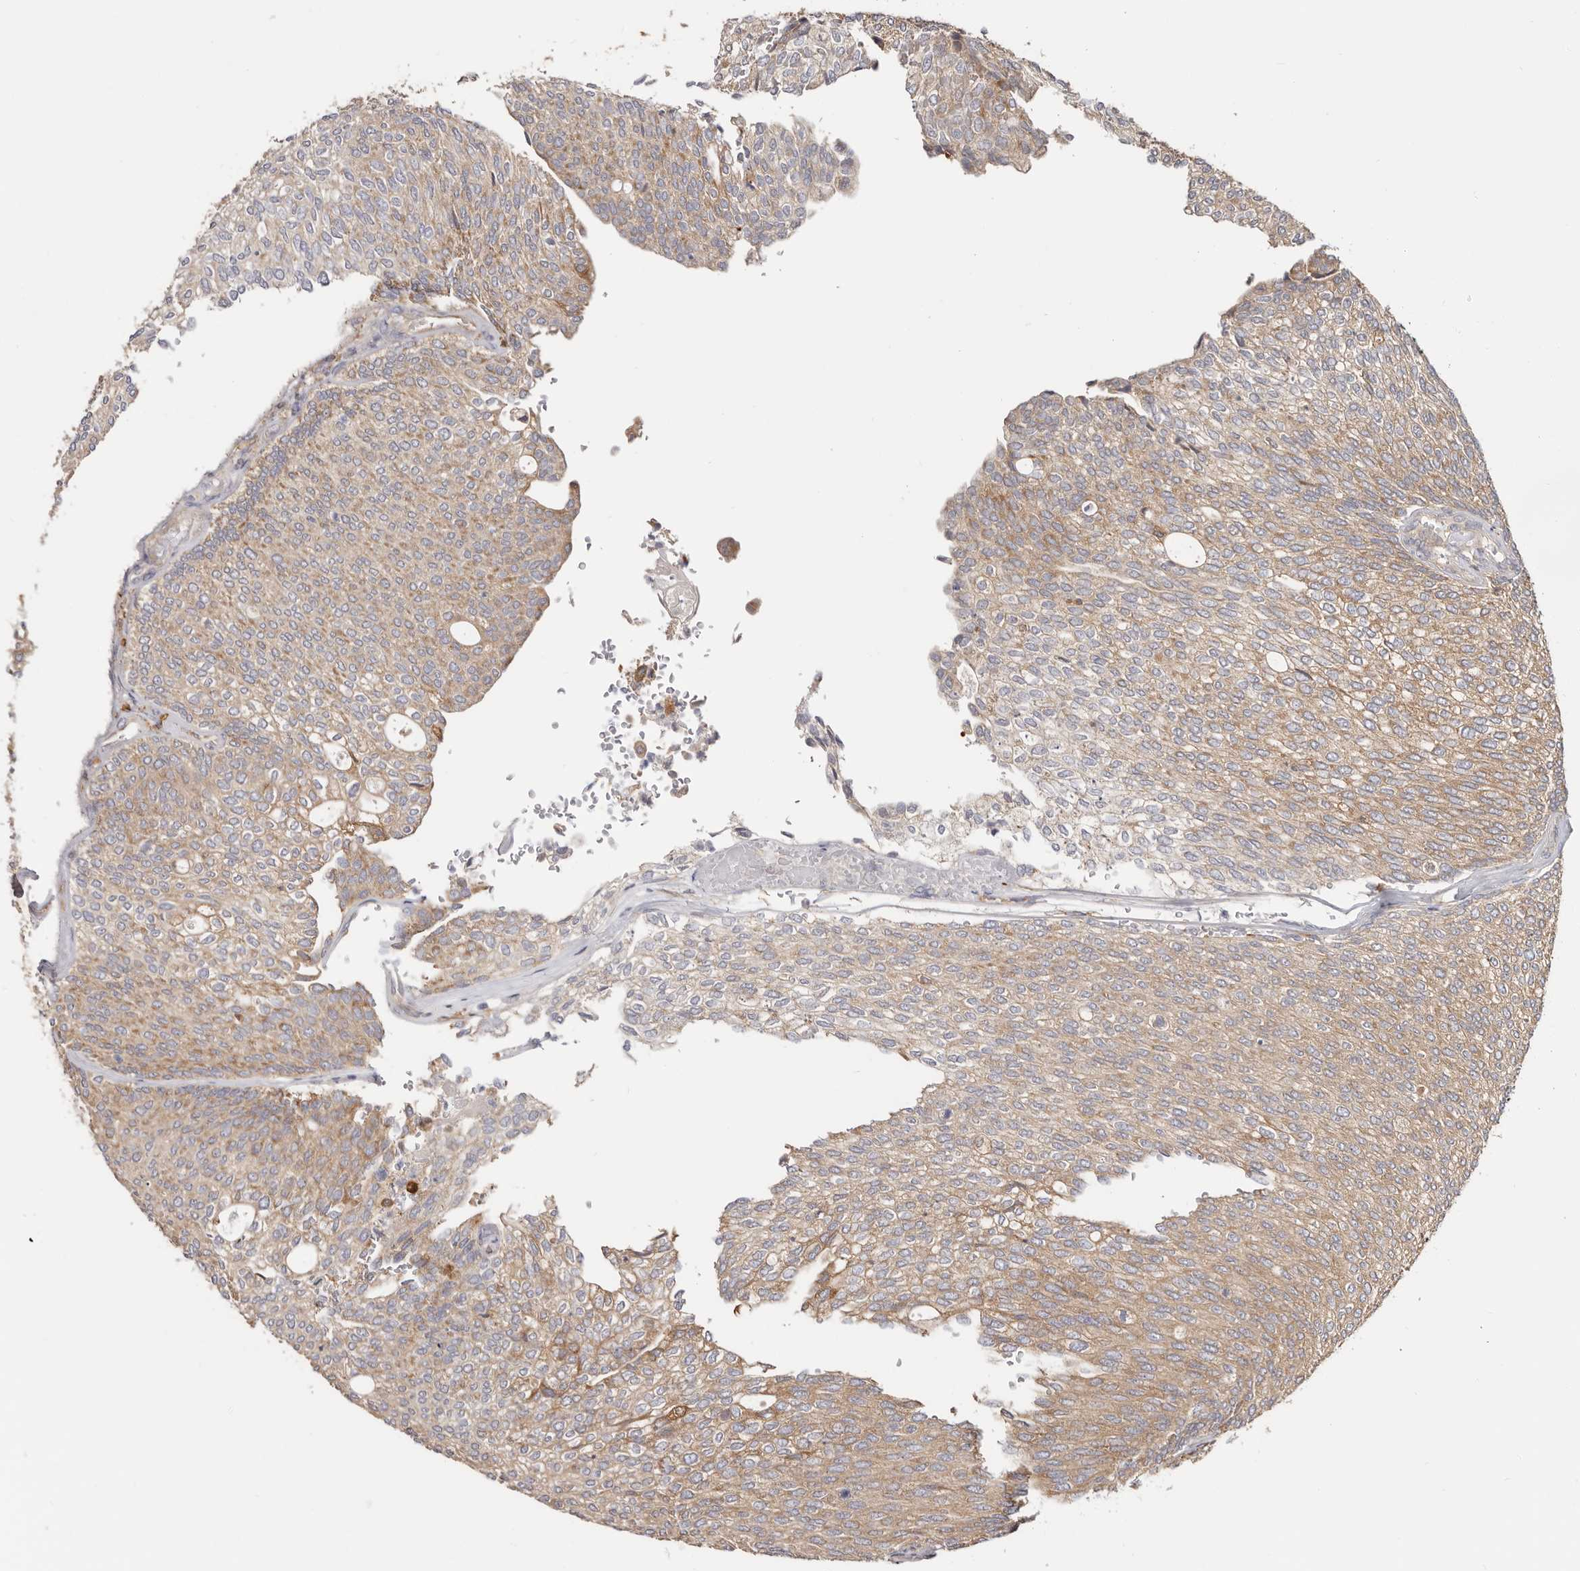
{"staining": {"intensity": "moderate", "quantity": ">75%", "location": "cytoplasmic/membranous"}, "tissue": "urothelial cancer", "cell_type": "Tumor cells", "image_type": "cancer", "snomed": [{"axis": "morphology", "description": "Urothelial carcinoma, Low grade"}, {"axis": "topography", "description": "Urinary bladder"}], "caption": "High-power microscopy captured an IHC micrograph of low-grade urothelial carcinoma, revealing moderate cytoplasmic/membranous staining in about >75% of tumor cells. (Stains: DAB (3,3'-diaminobenzidine) in brown, nuclei in blue, Microscopy: brightfield microscopy at high magnification).", "gene": "LAP3", "patient": {"sex": "female", "age": 79}}